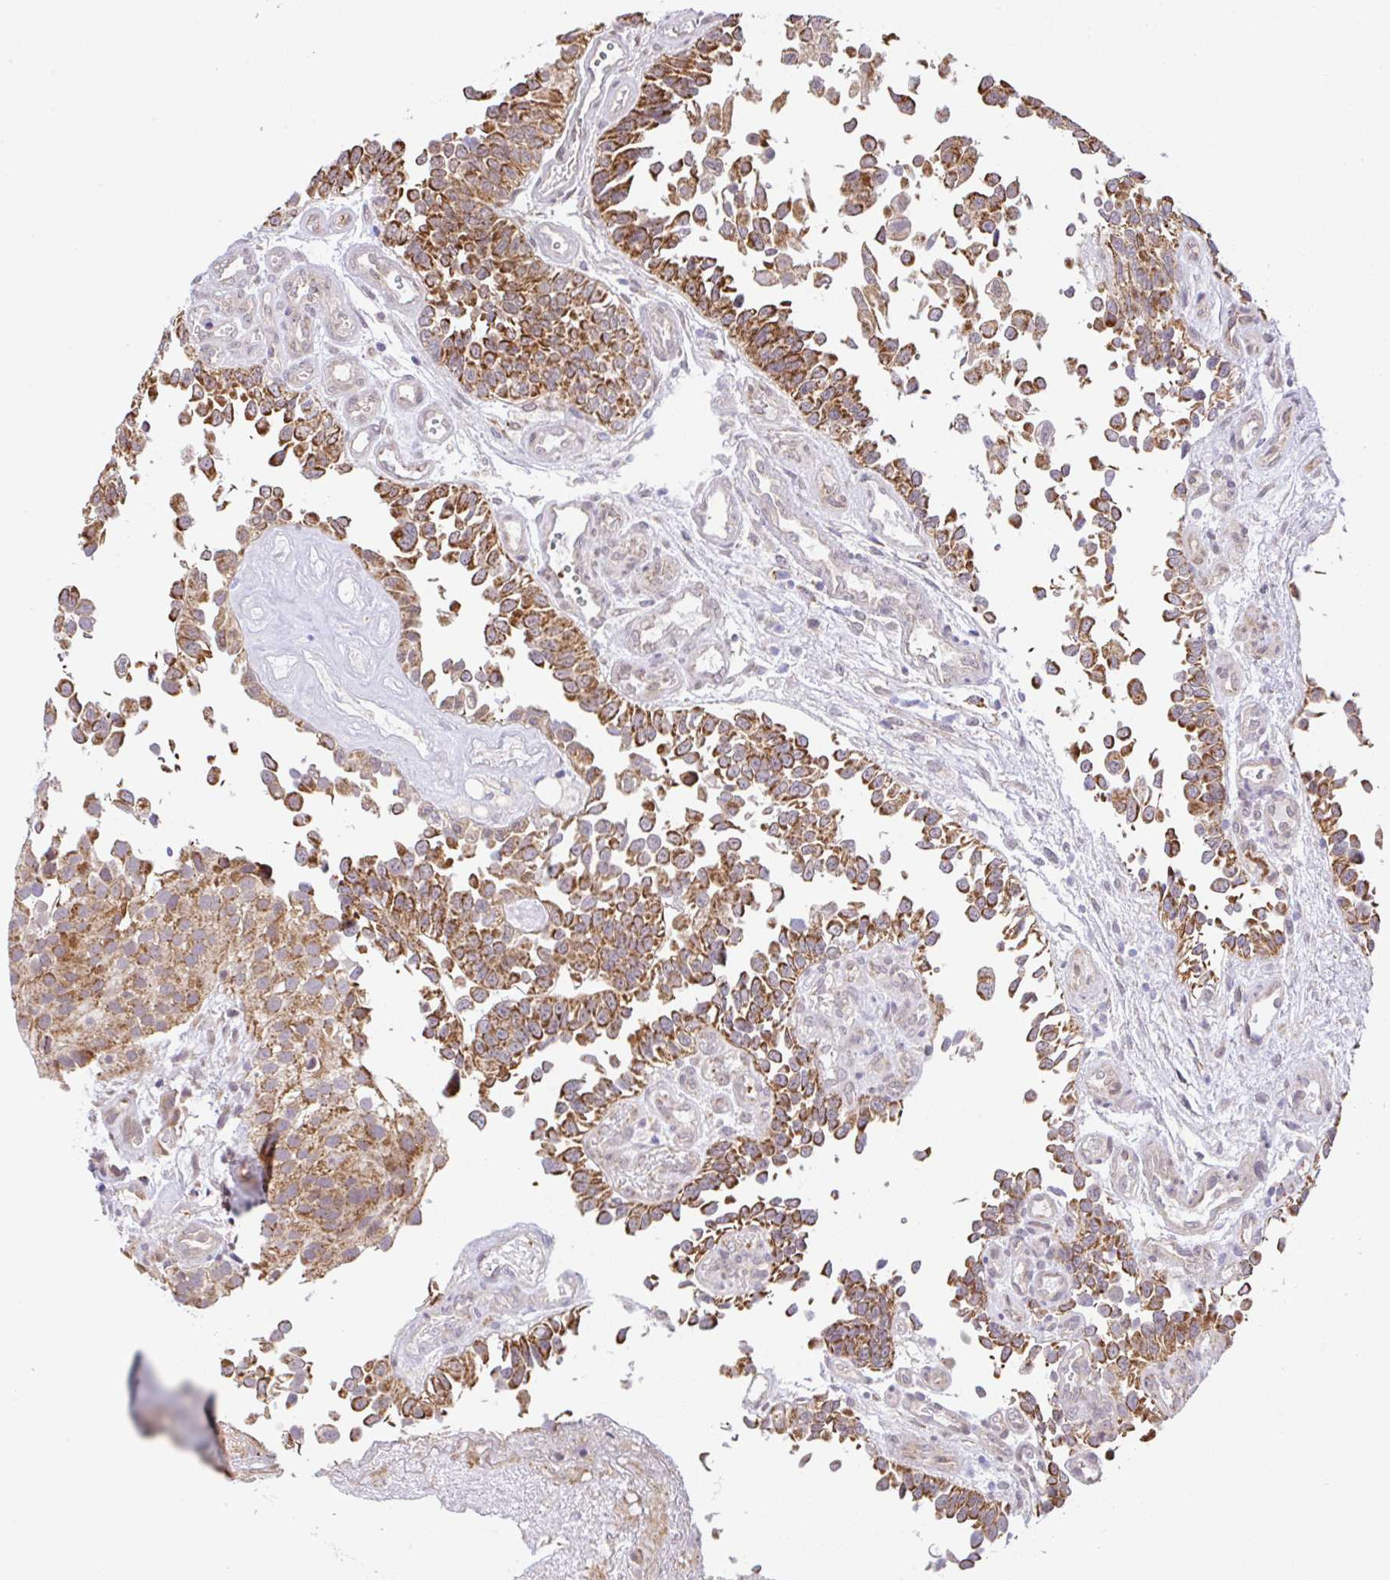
{"staining": {"intensity": "moderate", "quantity": ">75%", "location": "cytoplasmic/membranous"}, "tissue": "urothelial cancer", "cell_type": "Tumor cells", "image_type": "cancer", "snomed": [{"axis": "morphology", "description": "Urothelial carcinoma, NOS"}, {"axis": "topography", "description": "Urinary bladder"}], "caption": "Moderate cytoplasmic/membranous expression for a protein is seen in about >75% of tumor cells of urothelial cancer using immunohistochemistry (IHC).", "gene": "DLEU7", "patient": {"sex": "male", "age": 87}}